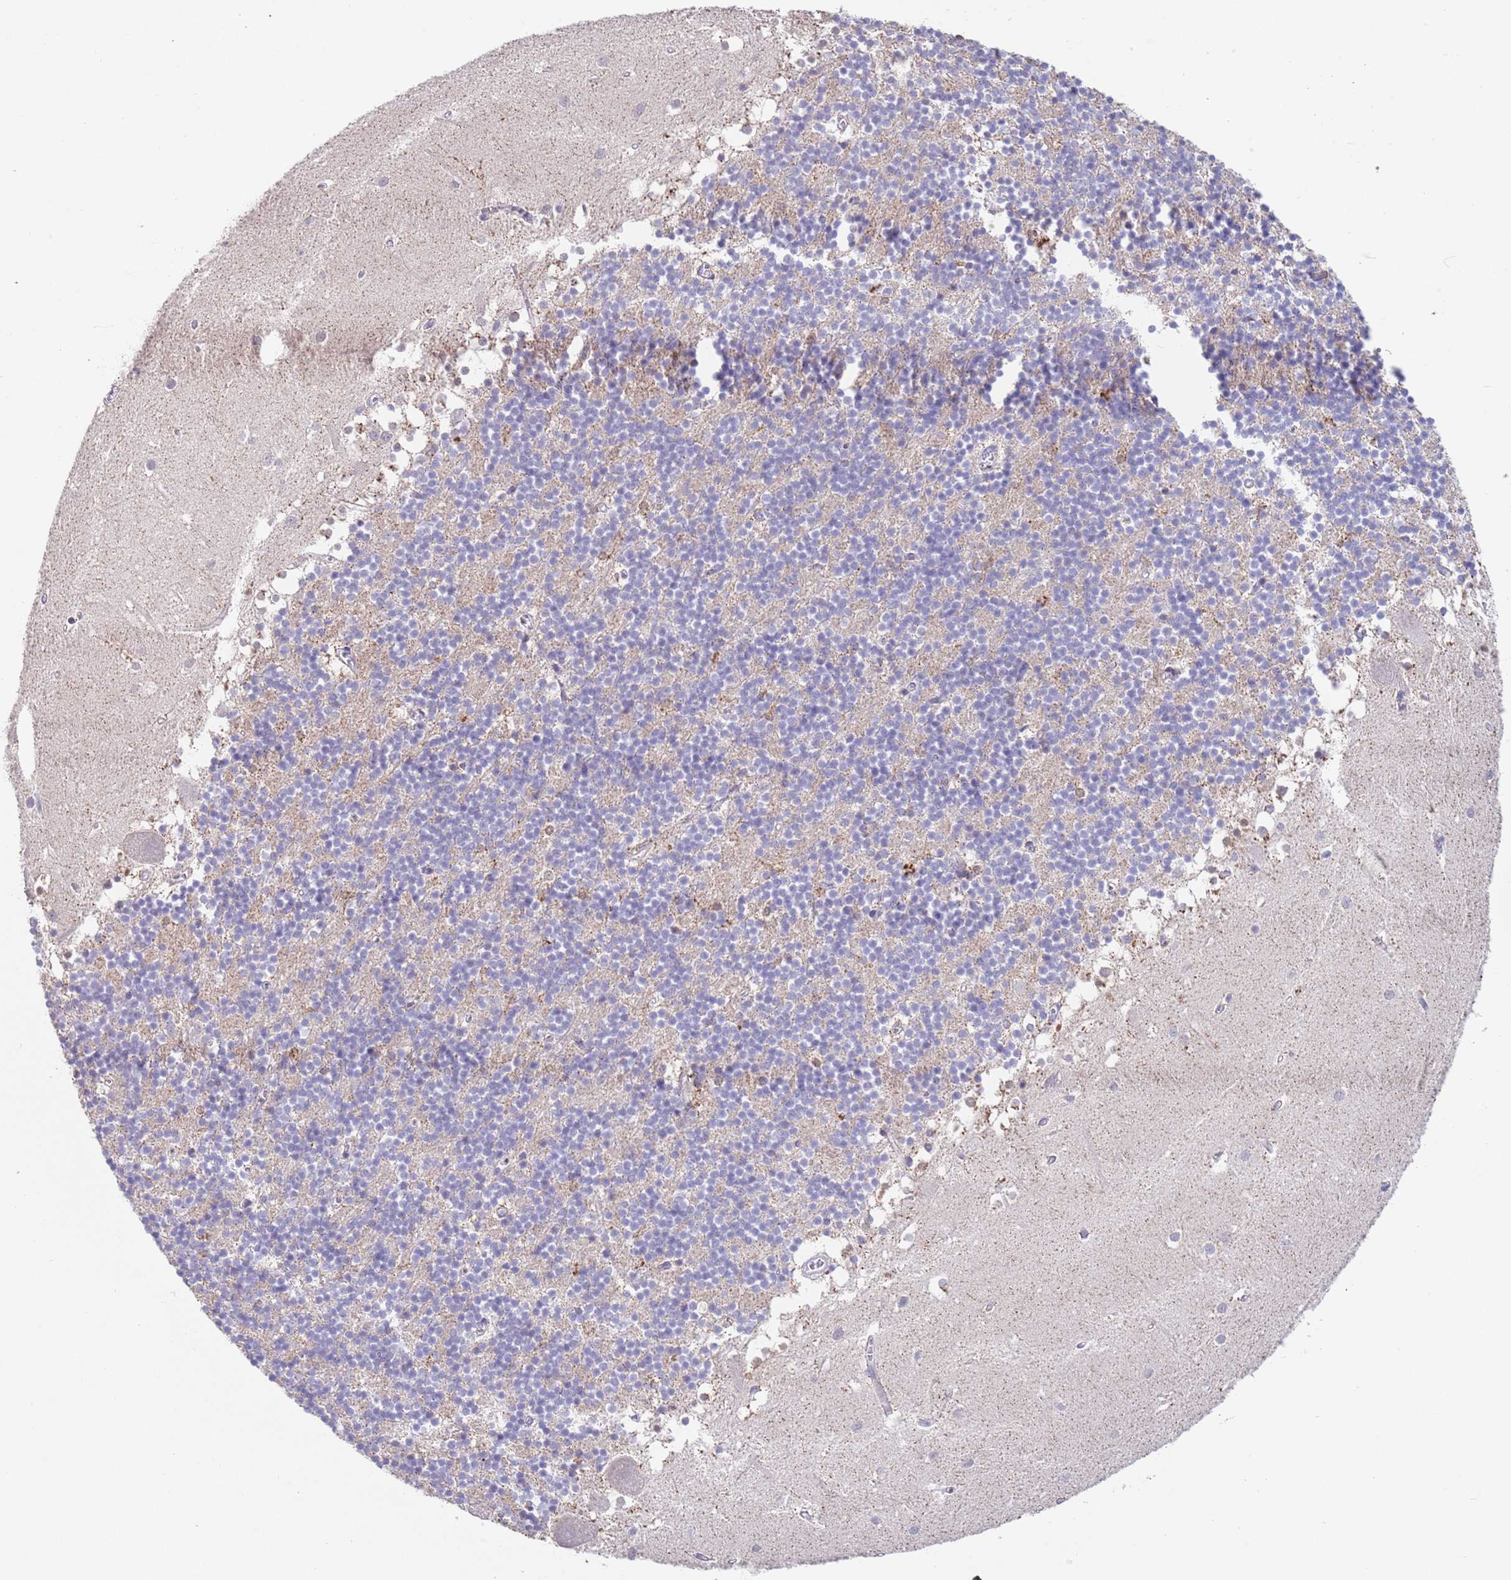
{"staining": {"intensity": "negative", "quantity": "none", "location": "none"}, "tissue": "cerebellum", "cell_type": "Cells in granular layer", "image_type": "normal", "snomed": [{"axis": "morphology", "description": "Normal tissue, NOS"}, {"axis": "topography", "description": "Cerebellum"}], "caption": "The photomicrograph shows no significant expression in cells in granular layer of cerebellum. (Brightfield microscopy of DAB (3,3'-diaminobenzidine) IHC at high magnification).", "gene": "SPIRE2", "patient": {"sex": "male", "age": 54}}